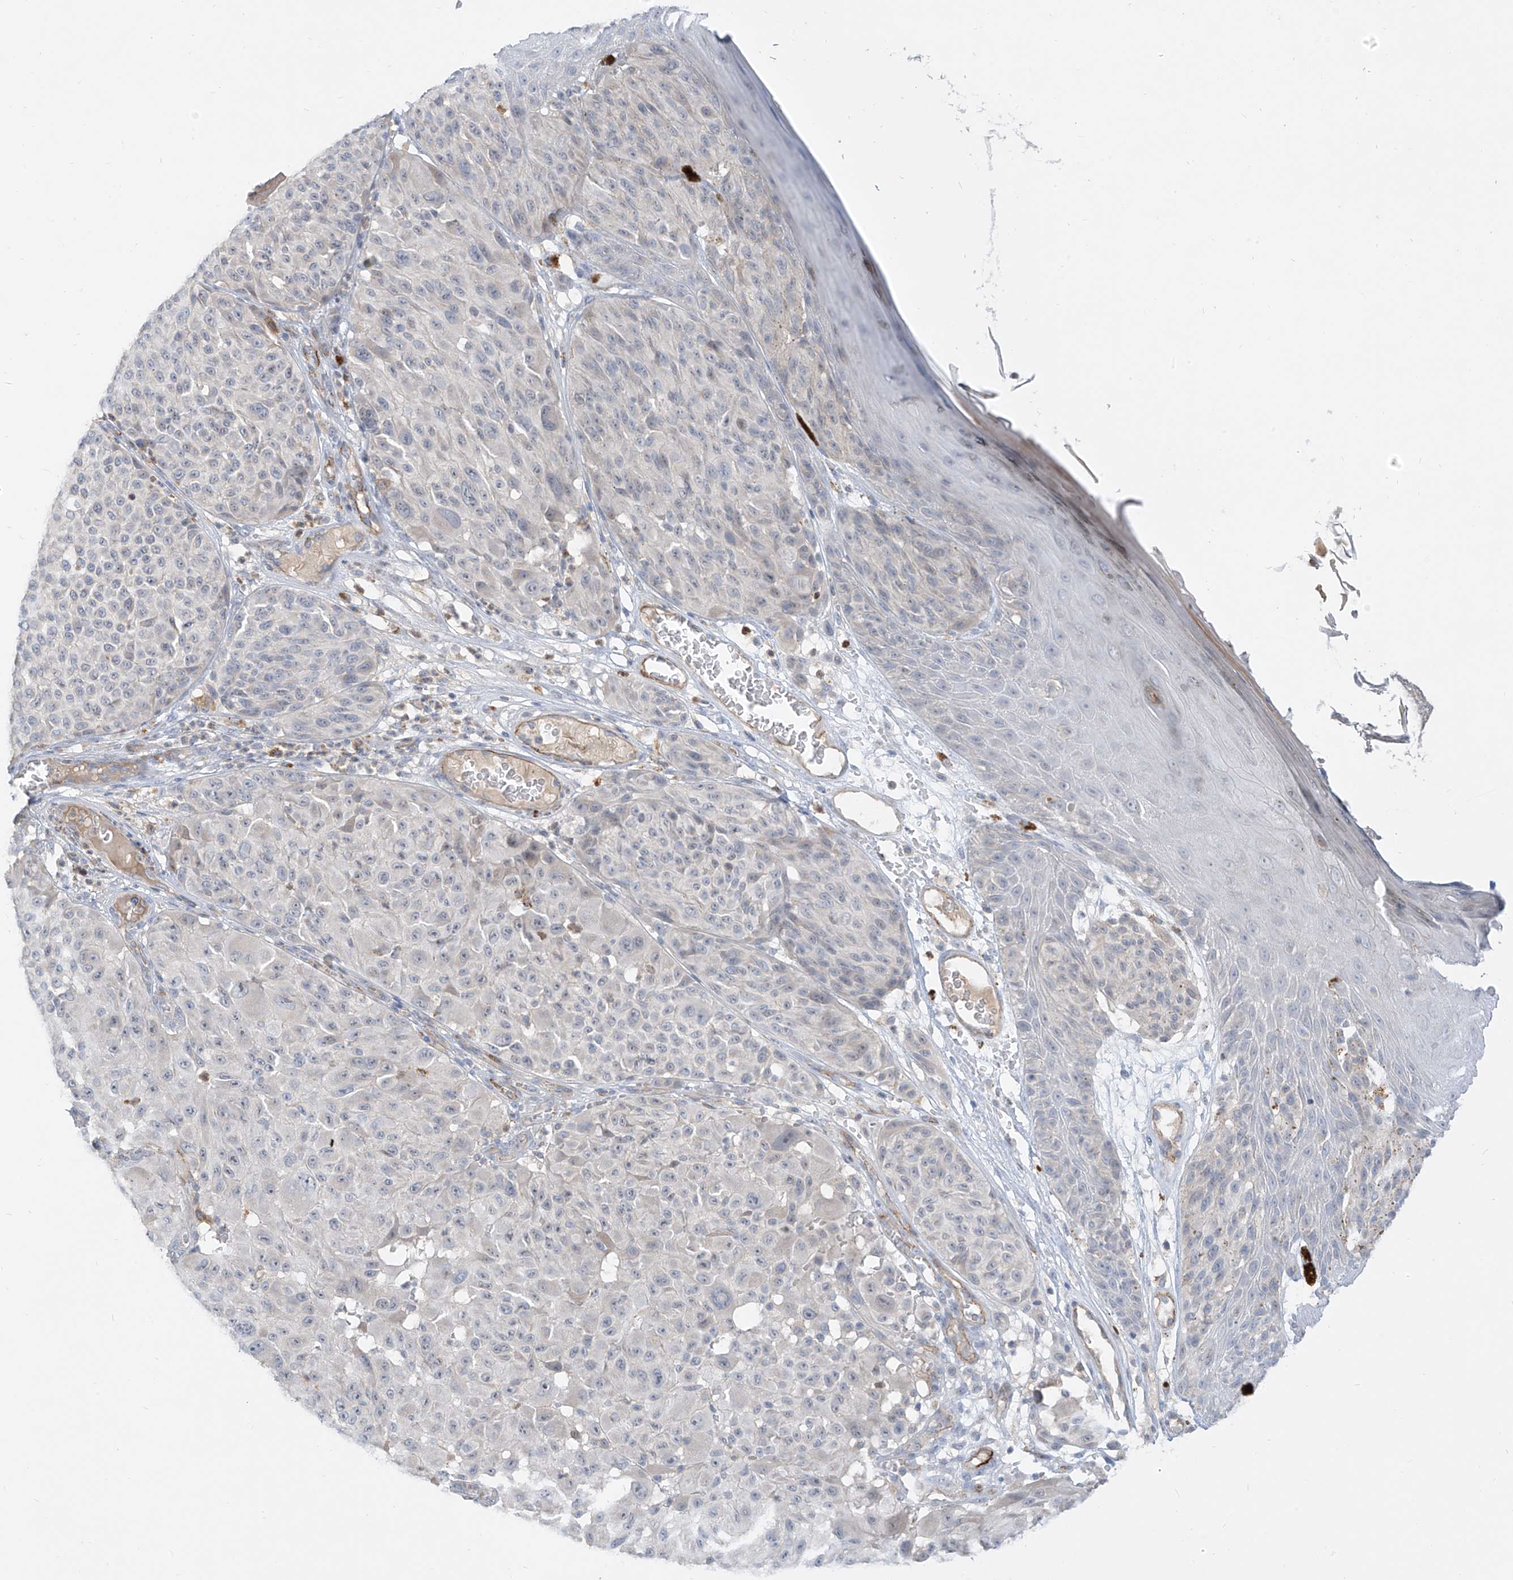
{"staining": {"intensity": "negative", "quantity": "none", "location": "none"}, "tissue": "melanoma", "cell_type": "Tumor cells", "image_type": "cancer", "snomed": [{"axis": "morphology", "description": "Malignant melanoma, NOS"}, {"axis": "topography", "description": "Skin"}], "caption": "Micrograph shows no significant protein positivity in tumor cells of melanoma.", "gene": "C2orf42", "patient": {"sex": "male", "age": 83}}